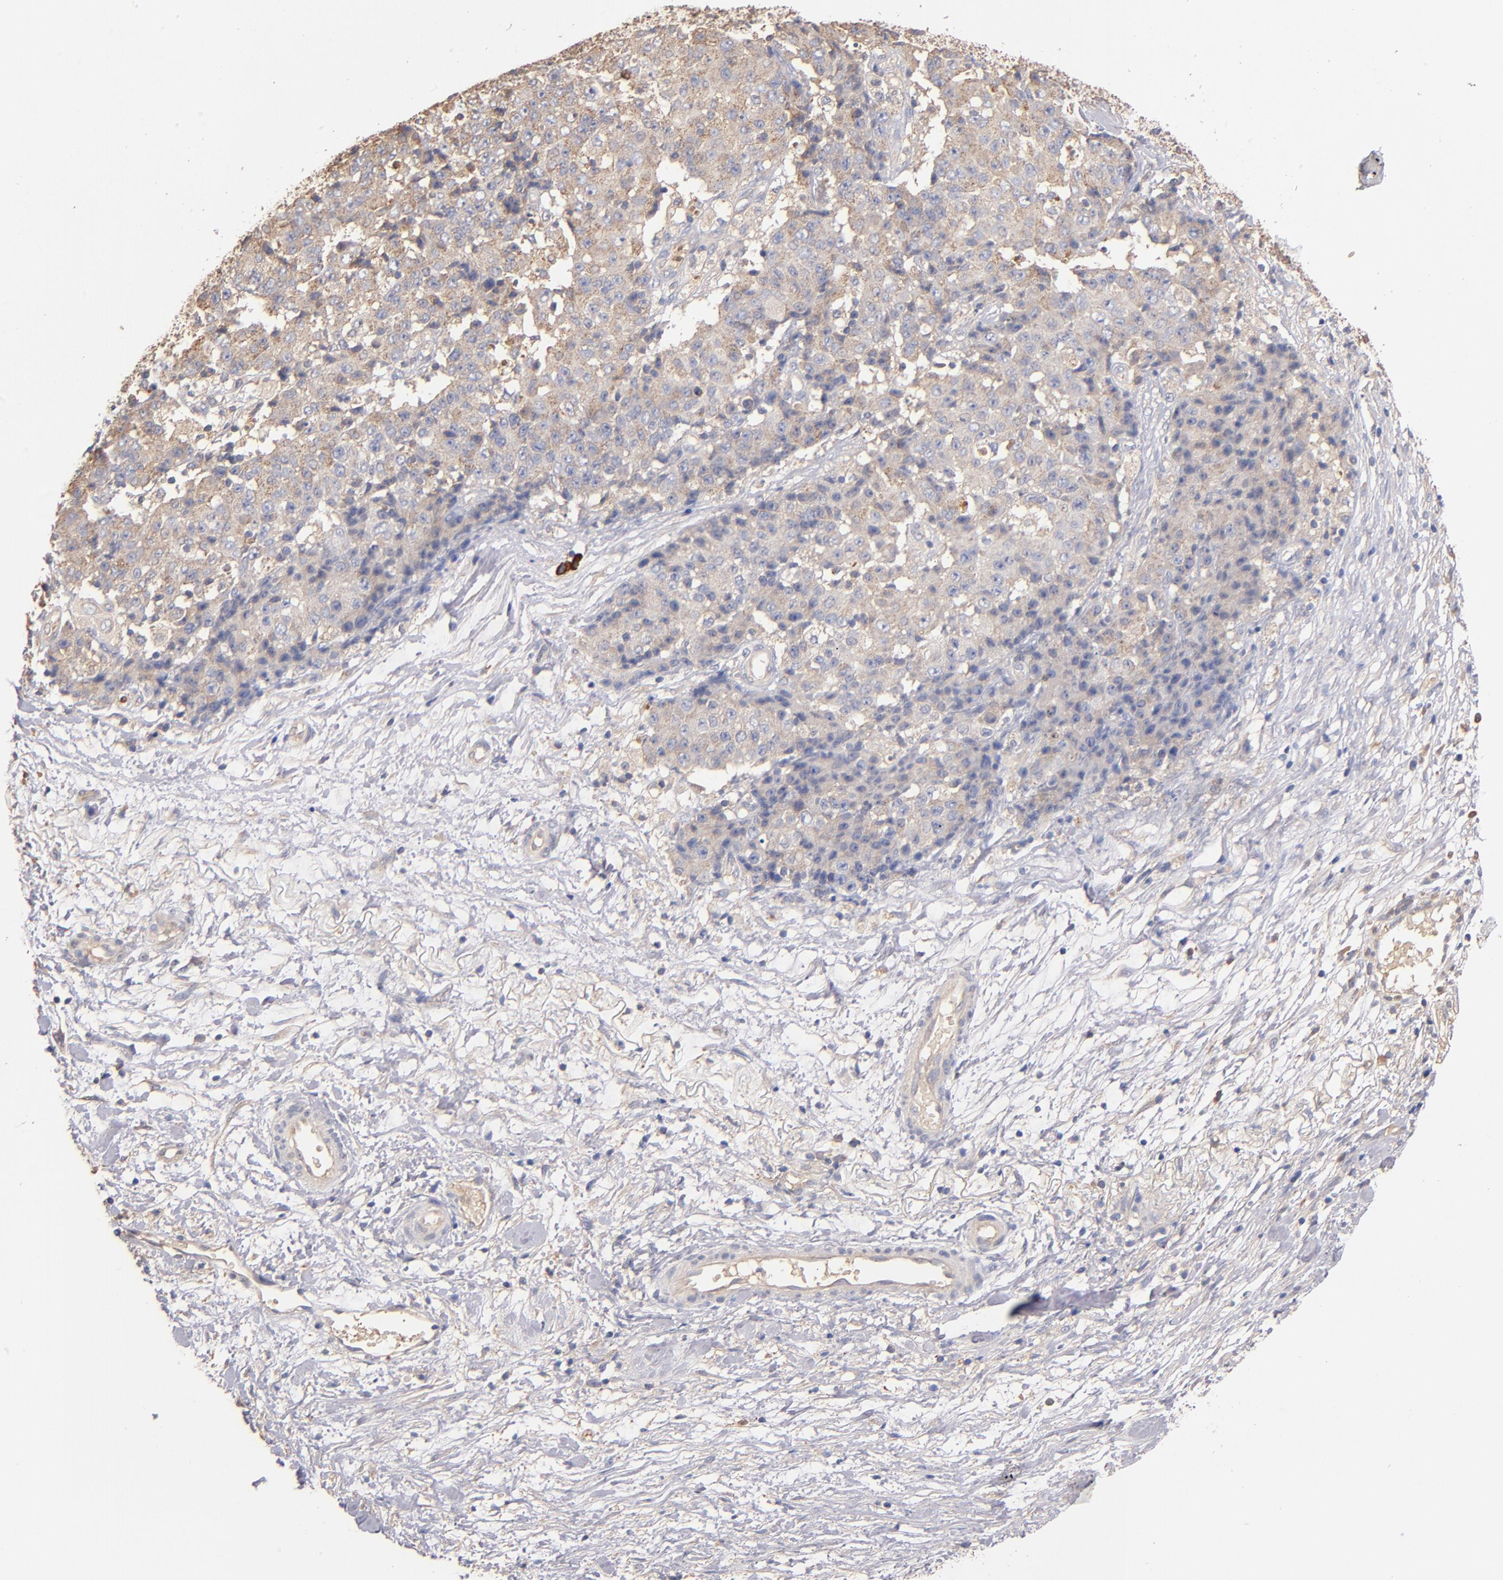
{"staining": {"intensity": "weak", "quantity": ">75%", "location": "cytoplasmic/membranous"}, "tissue": "ovarian cancer", "cell_type": "Tumor cells", "image_type": "cancer", "snomed": [{"axis": "morphology", "description": "Carcinoma, endometroid"}, {"axis": "topography", "description": "Ovary"}], "caption": "A micrograph of ovarian cancer (endometroid carcinoma) stained for a protein exhibits weak cytoplasmic/membranous brown staining in tumor cells.", "gene": "RO60", "patient": {"sex": "female", "age": 42}}